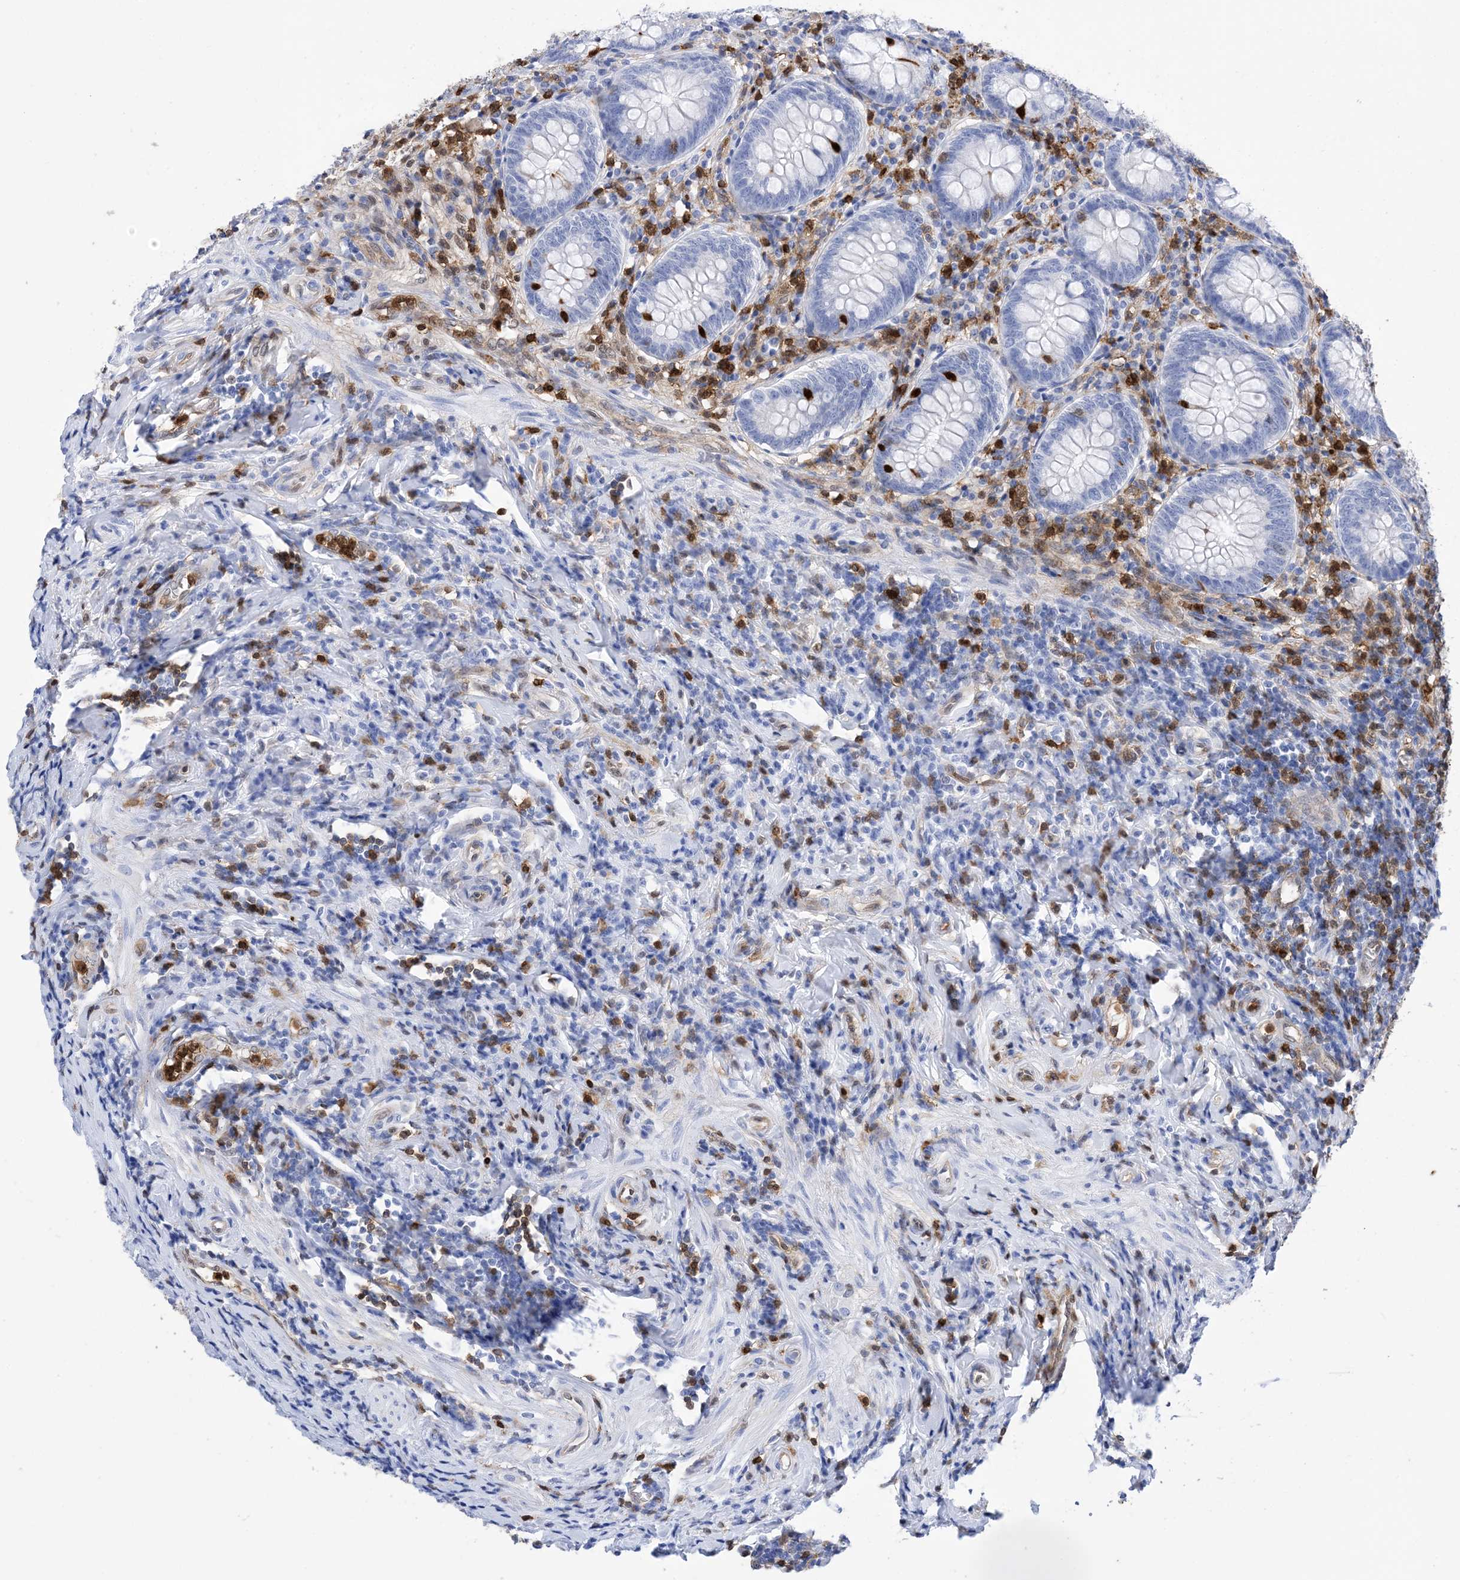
{"staining": {"intensity": "negative", "quantity": "none", "location": "none"}, "tissue": "appendix", "cell_type": "Glandular cells", "image_type": "normal", "snomed": [{"axis": "morphology", "description": "Normal tissue, NOS"}, {"axis": "topography", "description": "Appendix"}], "caption": "The IHC photomicrograph has no significant expression in glandular cells of appendix.", "gene": "ANXA1", "patient": {"sex": "female", "age": 54}}